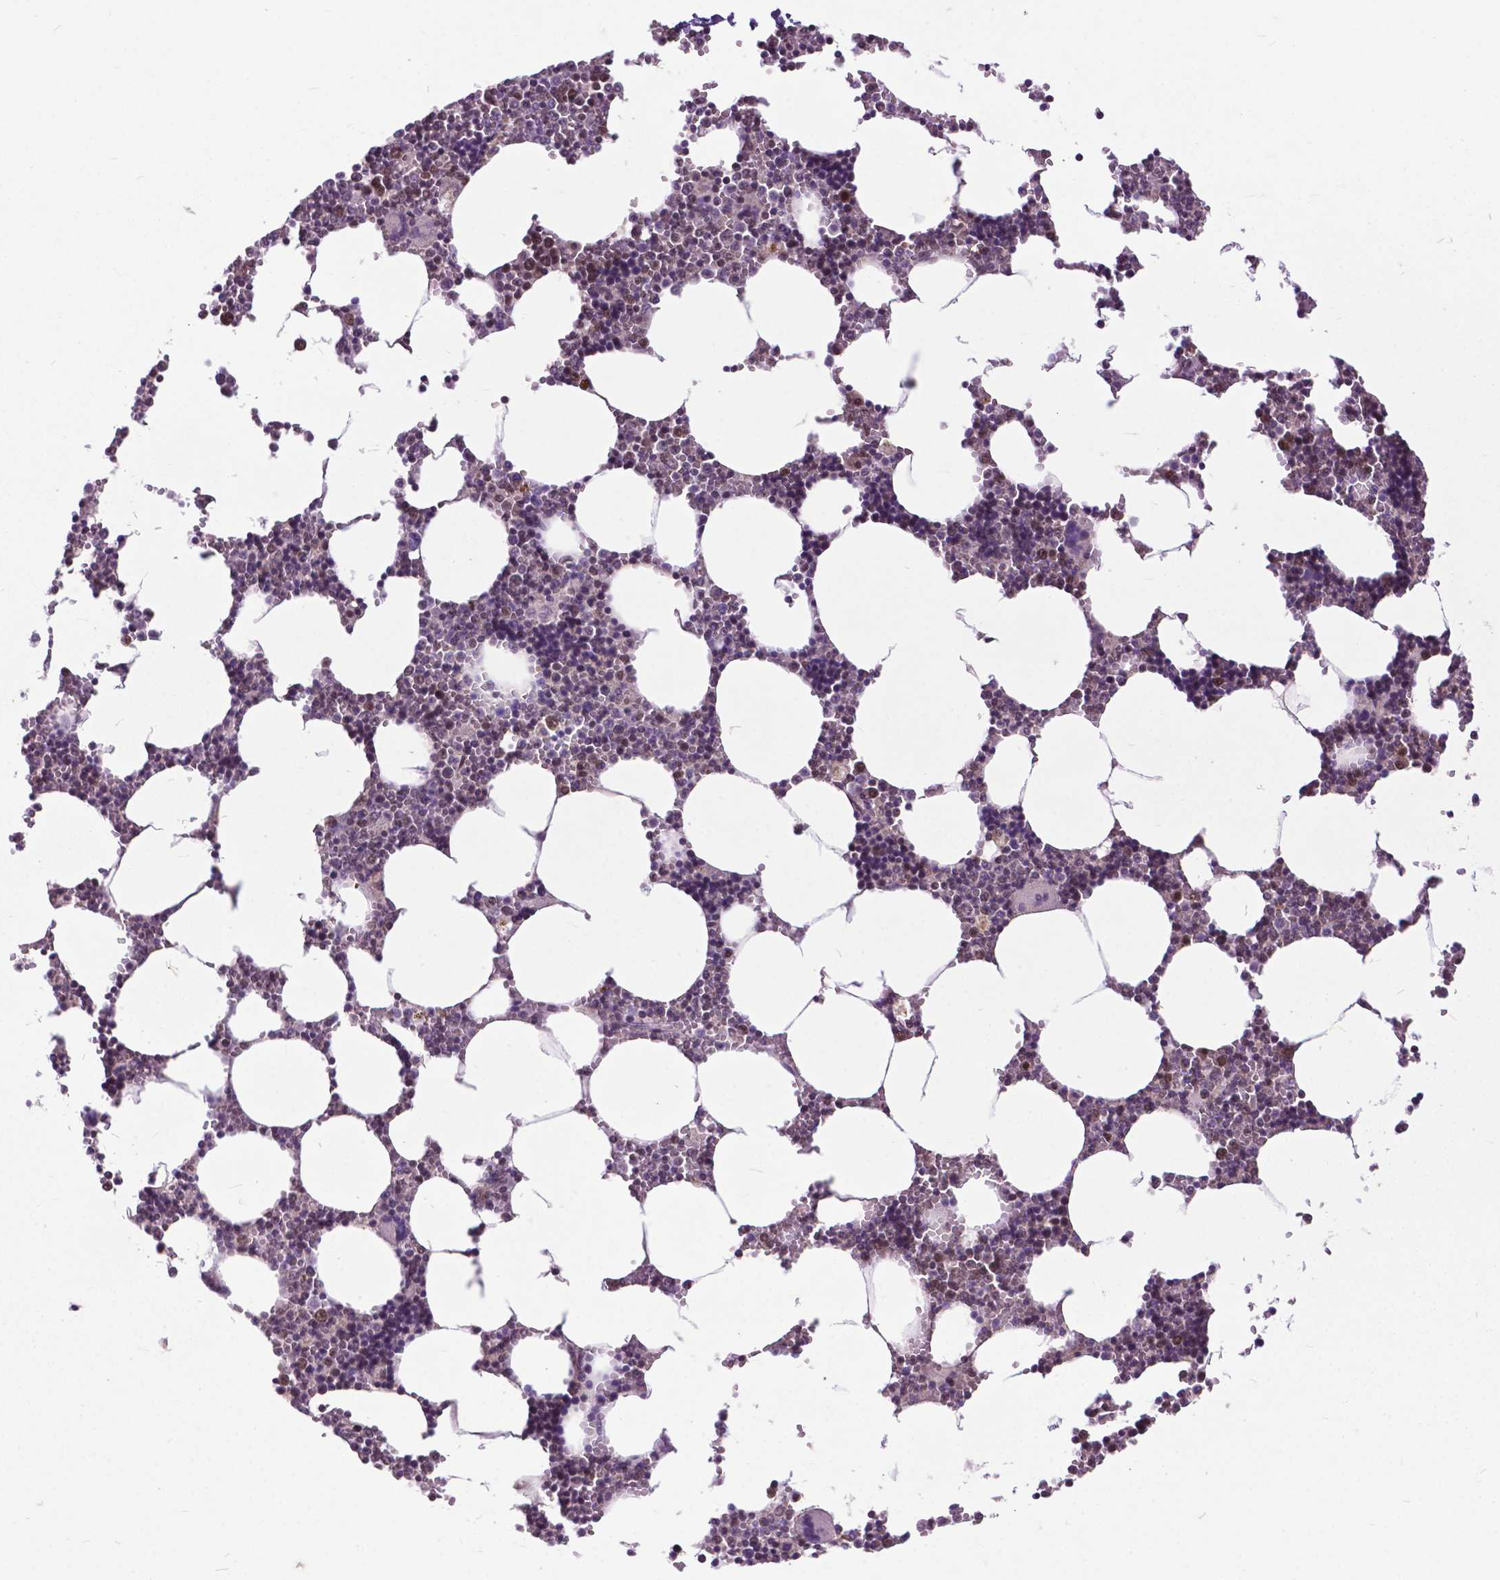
{"staining": {"intensity": "moderate", "quantity": "25%-75%", "location": "nuclear"}, "tissue": "bone marrow", "cell_type": "Hematopoietic cells", "image_type": "normal", "snomed": [{"axis": "morphology", "description": "Normal tissue, NOS"}, {"axis": "topography", "description": "Bone marrow"}], "caption": "Protein staining of unremarkable bone marrow demonstrates moderate nuclear positivity in about 25%-75% of hematopoietic cells.", "gene": "FAF1", "patient": {"sex": "male", "age": 54}}